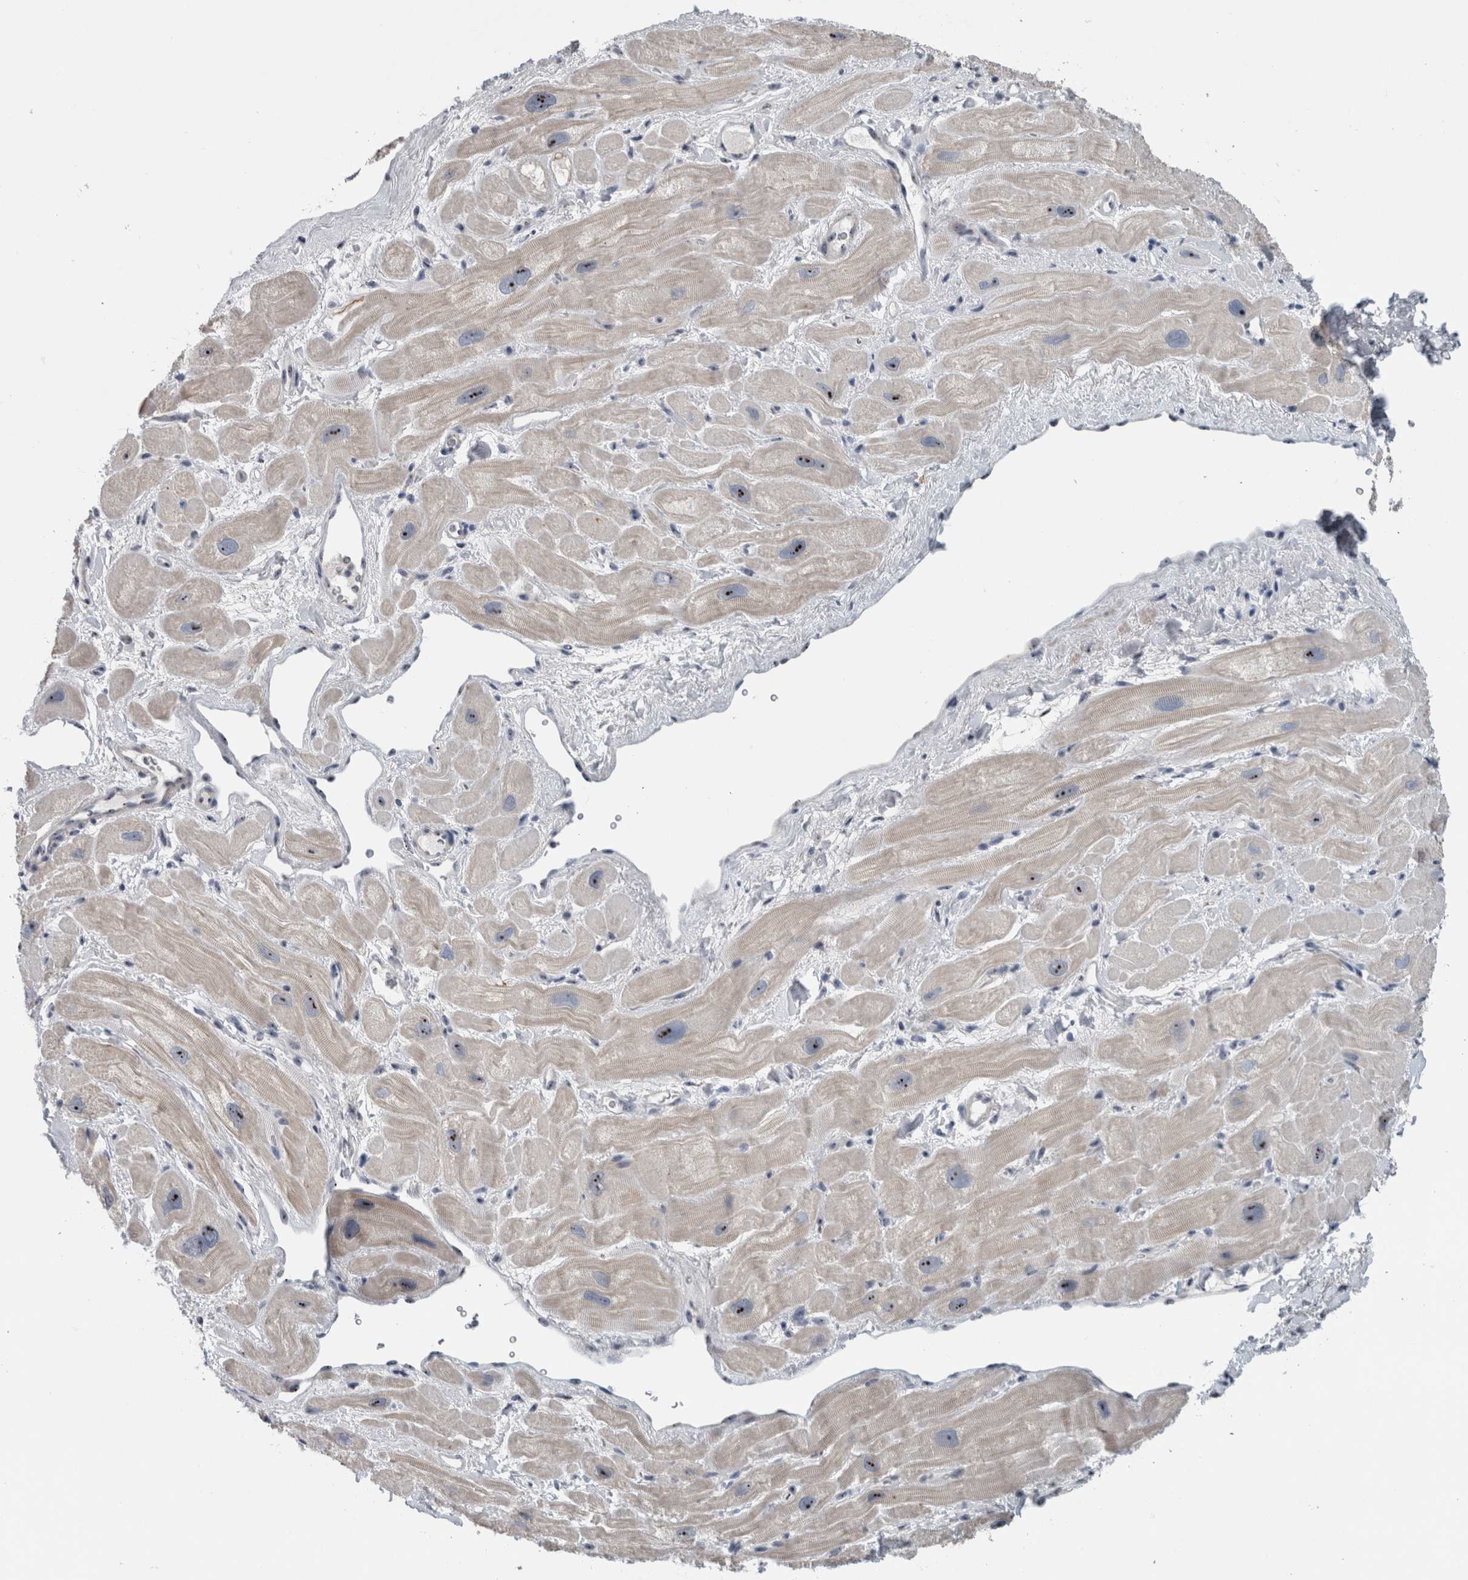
{"staining": {"intensity": "weak", "quantity": "25%-75%", "location": "nuclear"}, "tissue": "heart muscle", "cell_type": "Cardiomyocytes", "image_type": "normal", "snomed": [{"axis": "morphology", "description": "Normal tissue, NOS"}, {"axis": "topography", "description": "Heart"}], "caption": "Immunohistochemistry (IHC) (DAB (3,3'-diaminobenzidine)) staining of normal heart muscle reveals weak nuclear protein positivity in about 25%-75% of cardiomyocytes. (DAB (3,3'-diaminobenzidine) = brown stain, brightfield microscopy at high magnification).", "gene": "UTP6", "patient": {"sex": "male", "age": 49}}